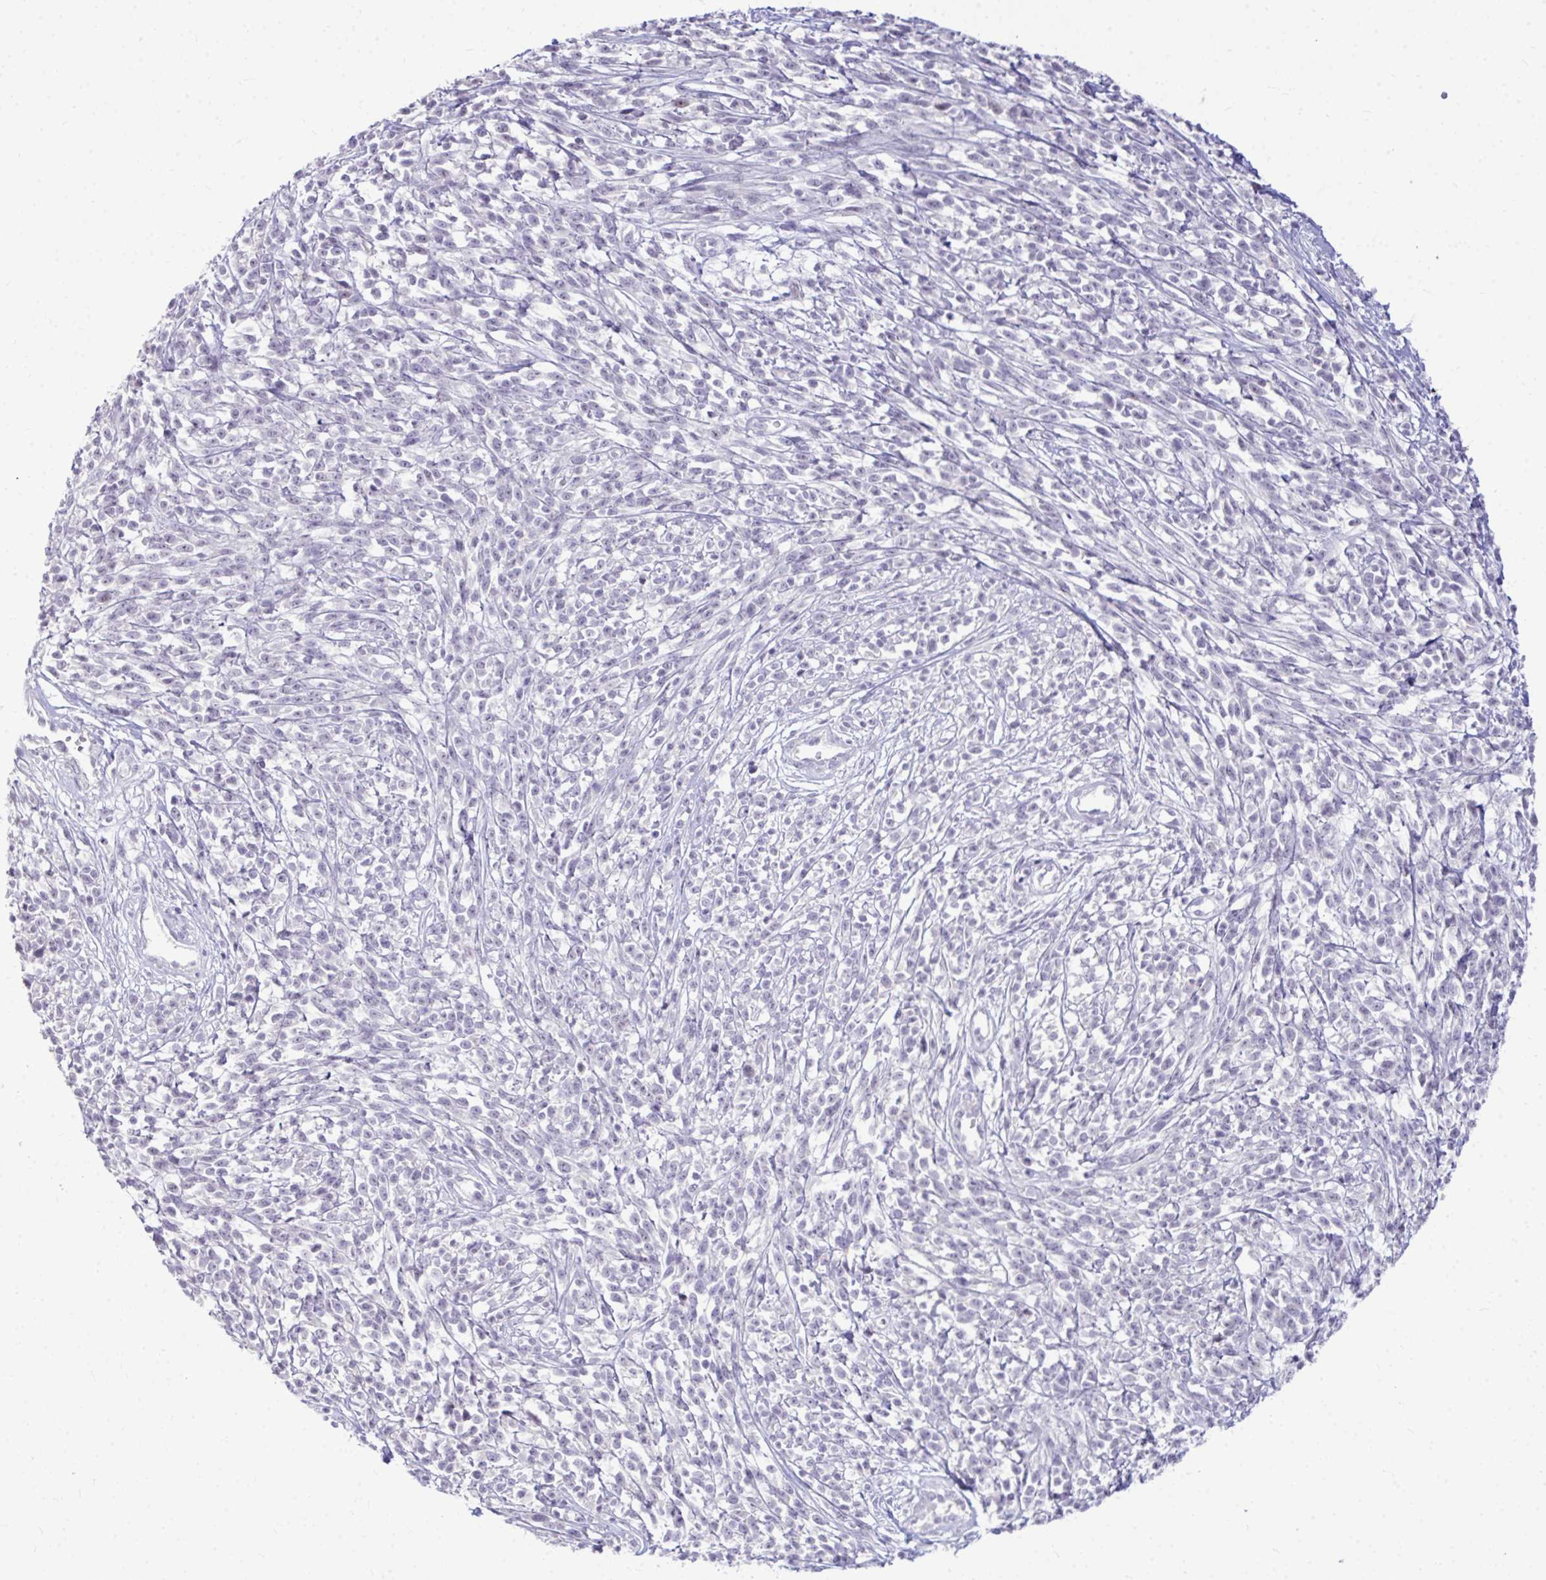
{"staining": {"intensity": "negative", "quantity": "none", "location": "none"}, "tissue": "melanoma", "cell_type": "Tumor cells", "image_type": "cancer", "snomed": [{"axis": "morphology", "description": "Malignant melanoma, NOS"}, {"axis": "topography", "description": "Skin"}, {"axis": "topography", "description": "Skin of trunk"}], "caption": "A histopathology image of melanoma stained for a protein reveals no brown staining in tumor cells.", "gene": "EID3", "patient": {"sex": "male", "age": 74}}